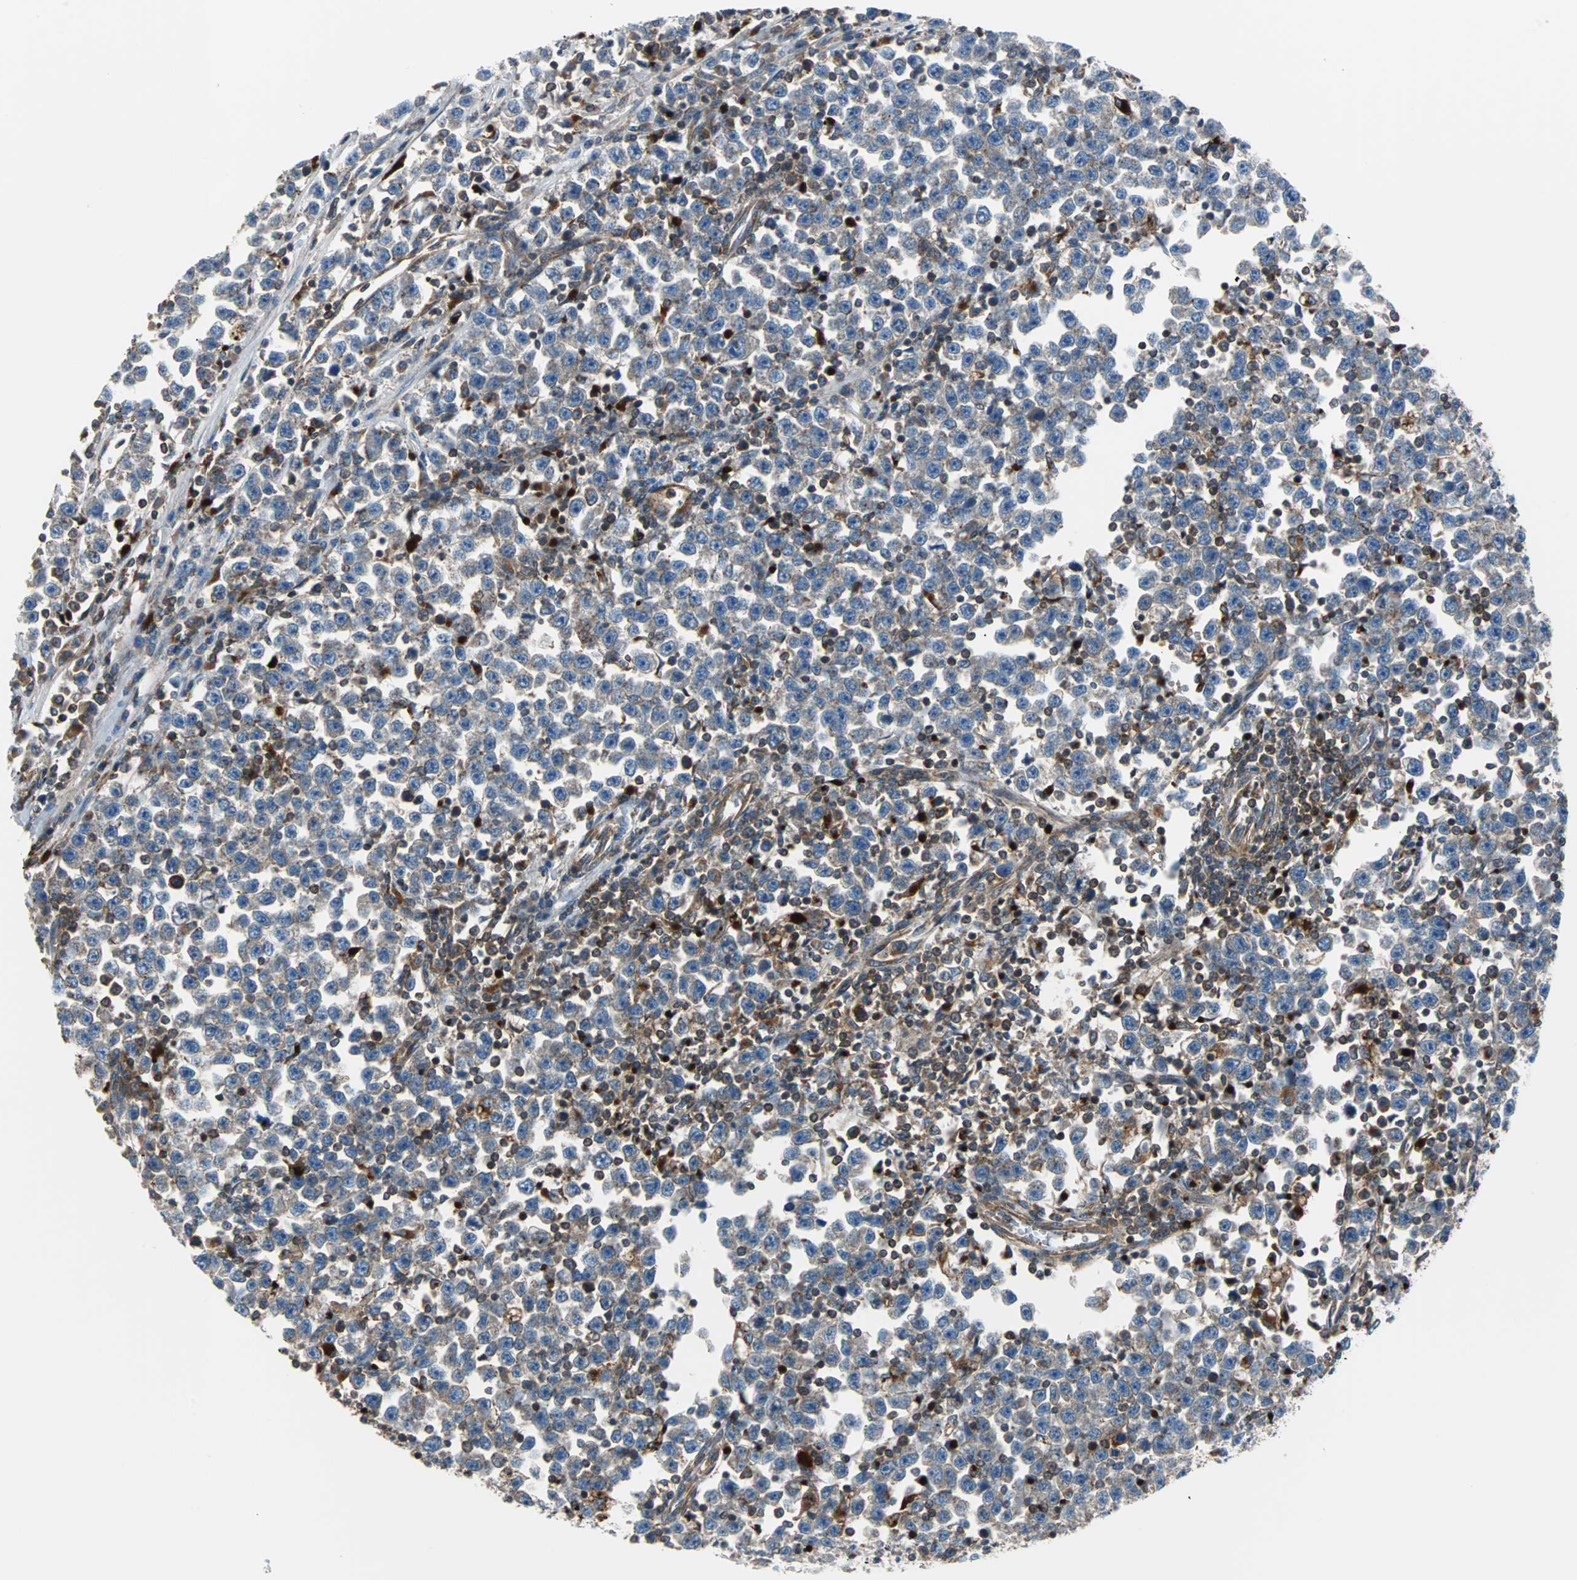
{"staining": {"intensity": "weak", "quantity": "<25%", "location": "cytoplasmic/membranous"}, "tissue": "testis cancer", "cell_type": "Tumor cells", "image_type": "cancer", "snomed": [{"axis": "morphology", "description": "Seminoma, NOS"}, {"axis": "topography", "description": "Testis"}], "caption": "This is an immunohistochemistry photomicrograph of testis seminoma. There is no positivity in tumor cells.", "gene": "RELA", "patient": {"sex": "male", "age": 43}}